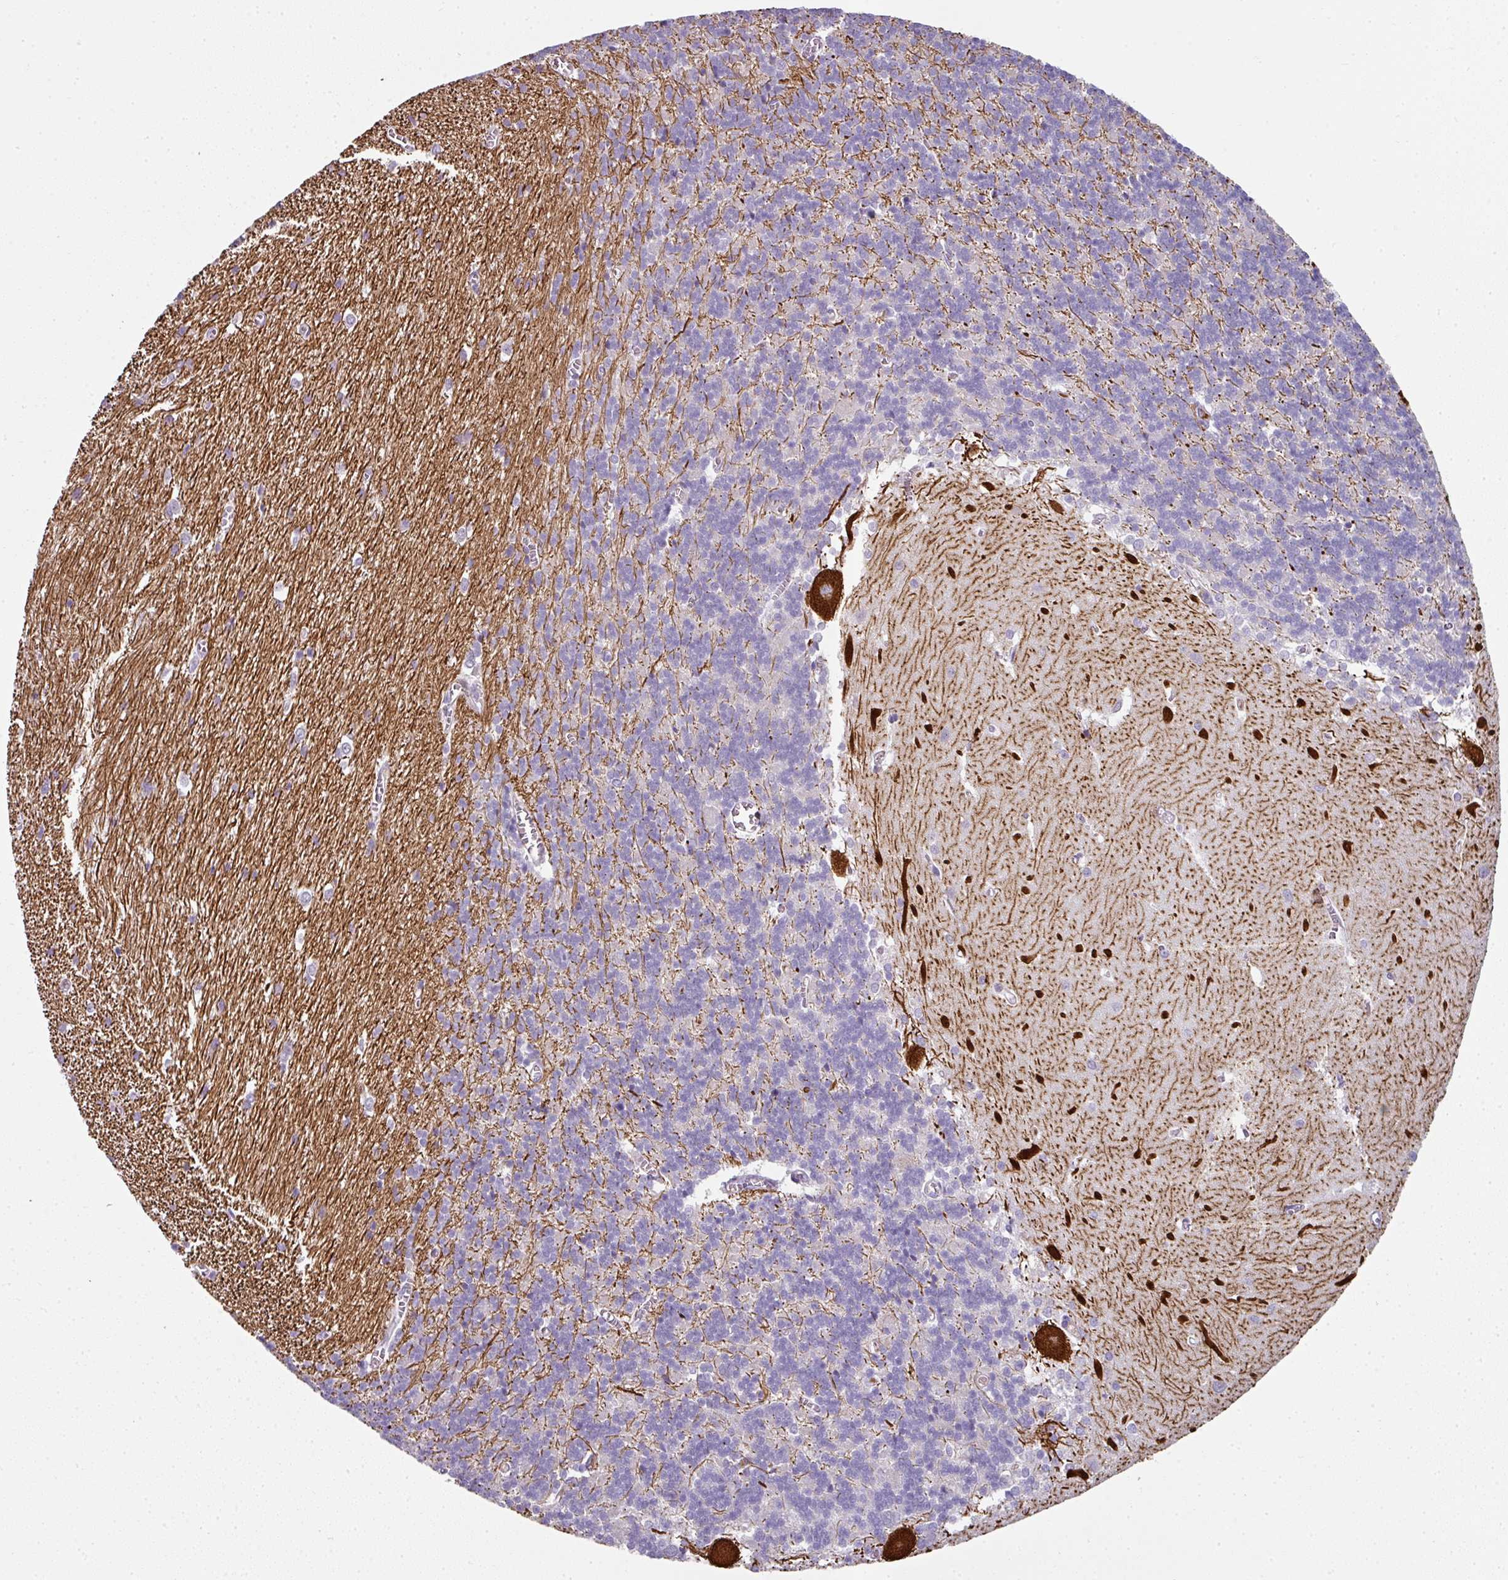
{"staining": {"intensity": "negative", "quantity": "none", "location": "none"}, "tissue": "cerebellum", "cell_type": "Cells in granular layer", "image_type": "normal", "snomed": [{"axis": "morphology", "description": "Normal tissue, NOS"}, {"axis": "topography", "description": "Cerebellum"}], "caption": "High power microscopy image of an immunohistochemistry (IHC) micrograph of unremarkable cerebellum, revealing no significant expression in cells in granular layer.", "gene": "FHAD1", "patient": {"sex": "male", "age": 37}}